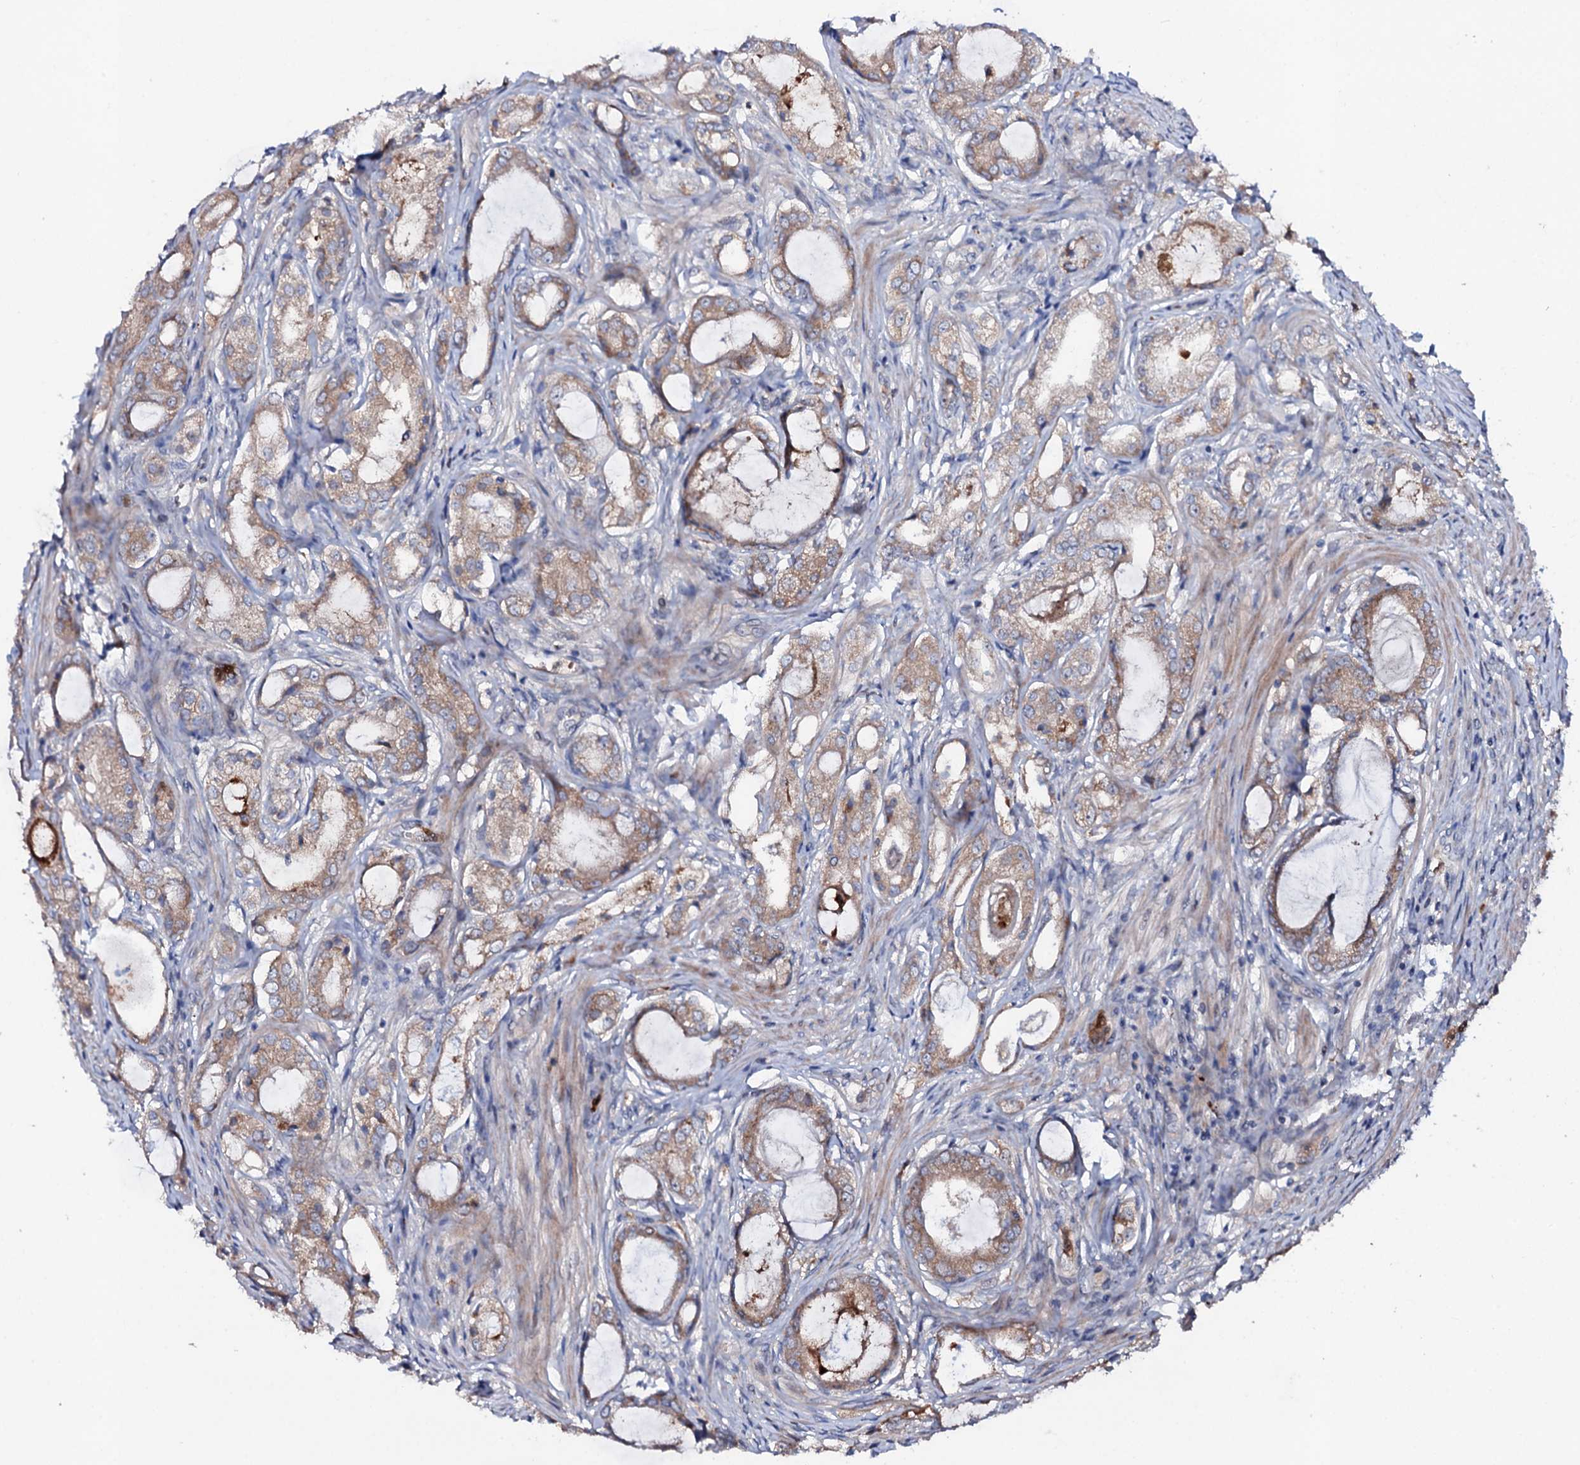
{"staining": {"intensity": "weak", "quantity": "25%-75%", "location": "cytoplasmic/membranous"}, "tissue": "prostate cancer", "cell_type": "Tumor cells", "image_type": "cancer", "snomed": [{"axis": "morphology", "description": "Adenocarcinoma, Low grade"}, {"axis": "topography", "description": "Prostate"}], "caption": "A micrograph of prostate cancer stained for a protein exhibits weak cytoplasmic/membranous brown staining in tumor cells. (brown staining indicates protein expression, while blue staining denotes nuclei).", "gene": "COG6", "patient": {"sex": "male", "age": 68}}